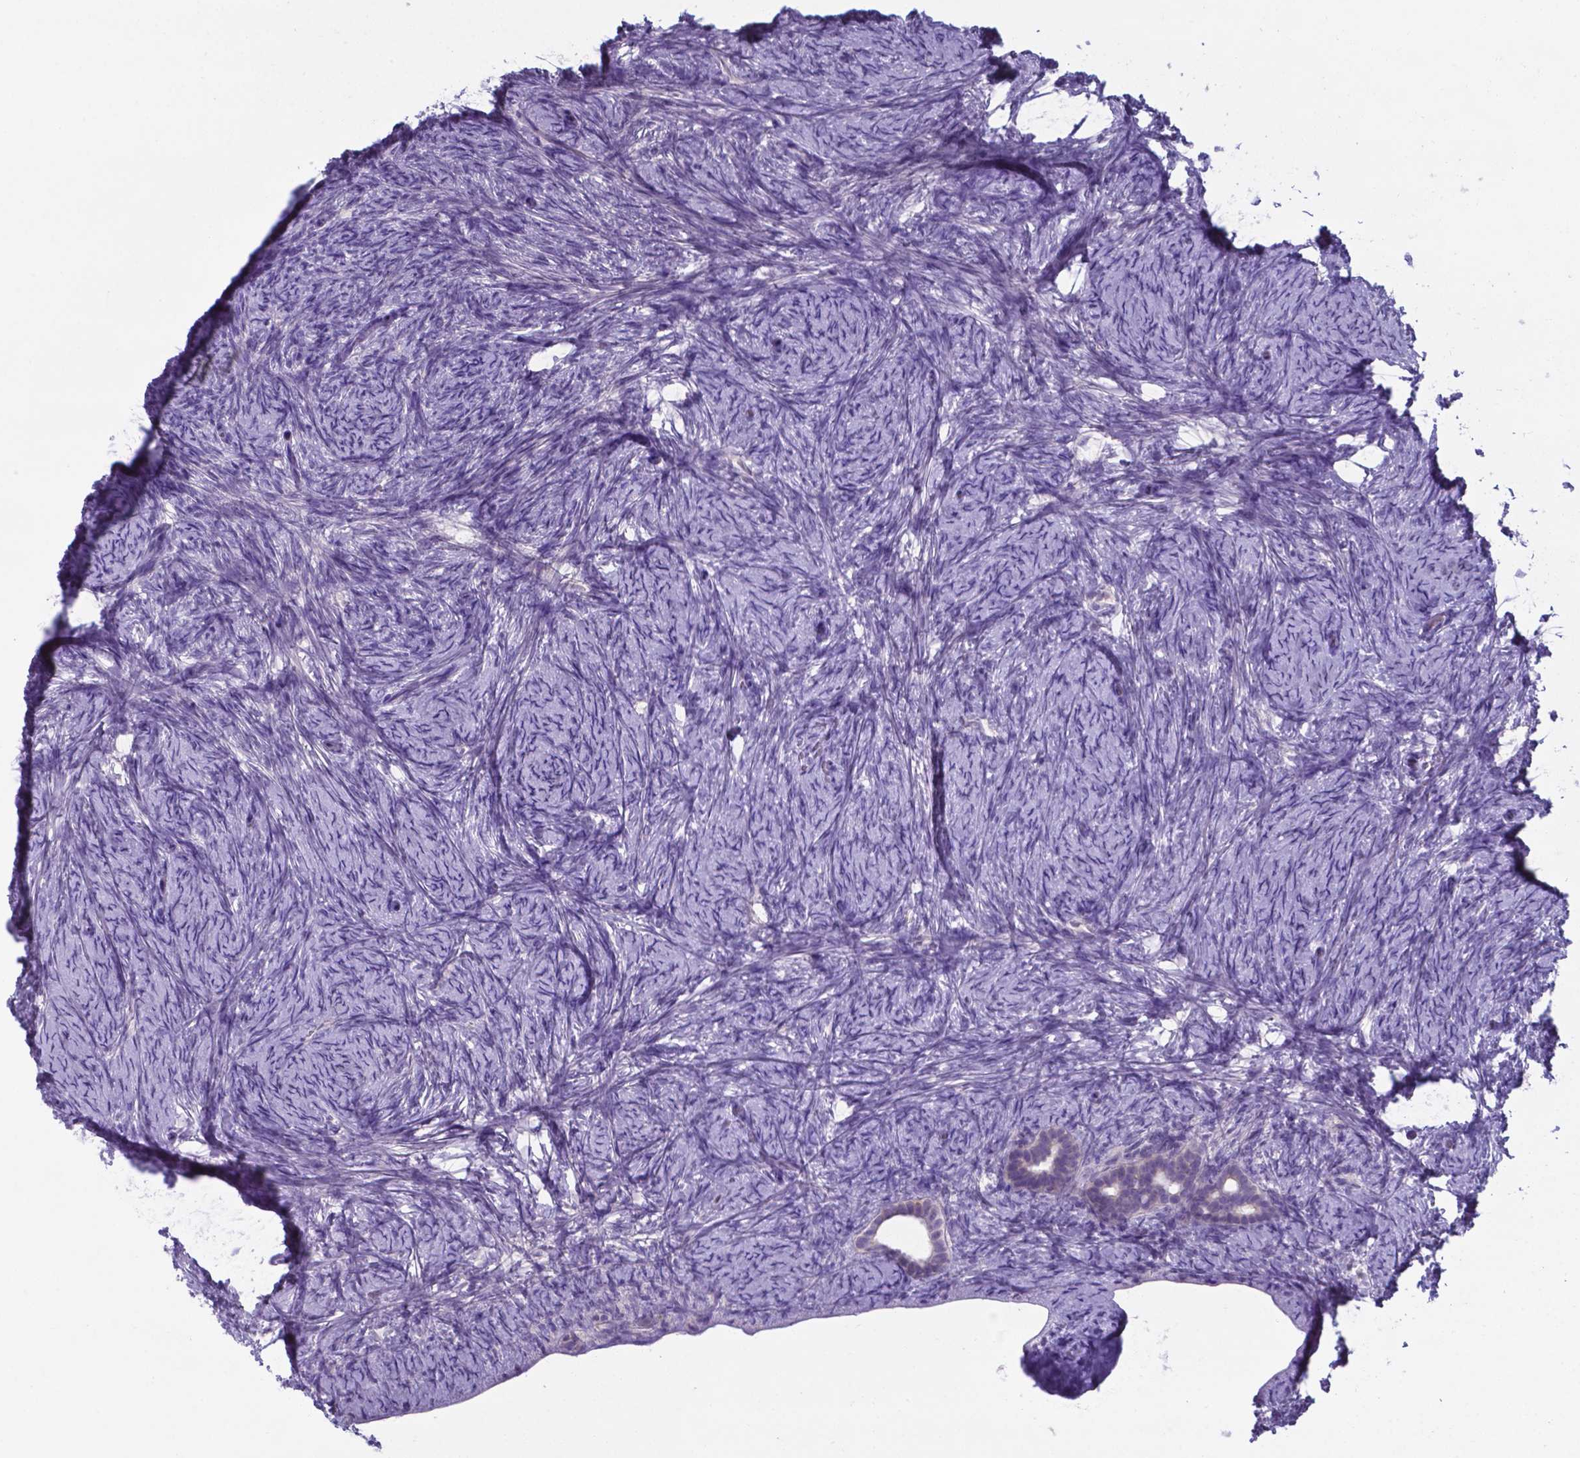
{"staining": {"intensity": "negative", "quantity": "none", "location": "none"}, "tissue": "ovary", "cell_type": "Ovarian stroma cells", "image_type": "normal", "snomed": [{"axis": "morphology", "description": "Normal tissue, NOS"}, {"axis": "topography", "description": "Ovary"}], "caption": "Ovarian stroma cells show no significant staining in benign ovary.", "gene": "AP5B1", "patient": {"sex": "female", "age": 34}}